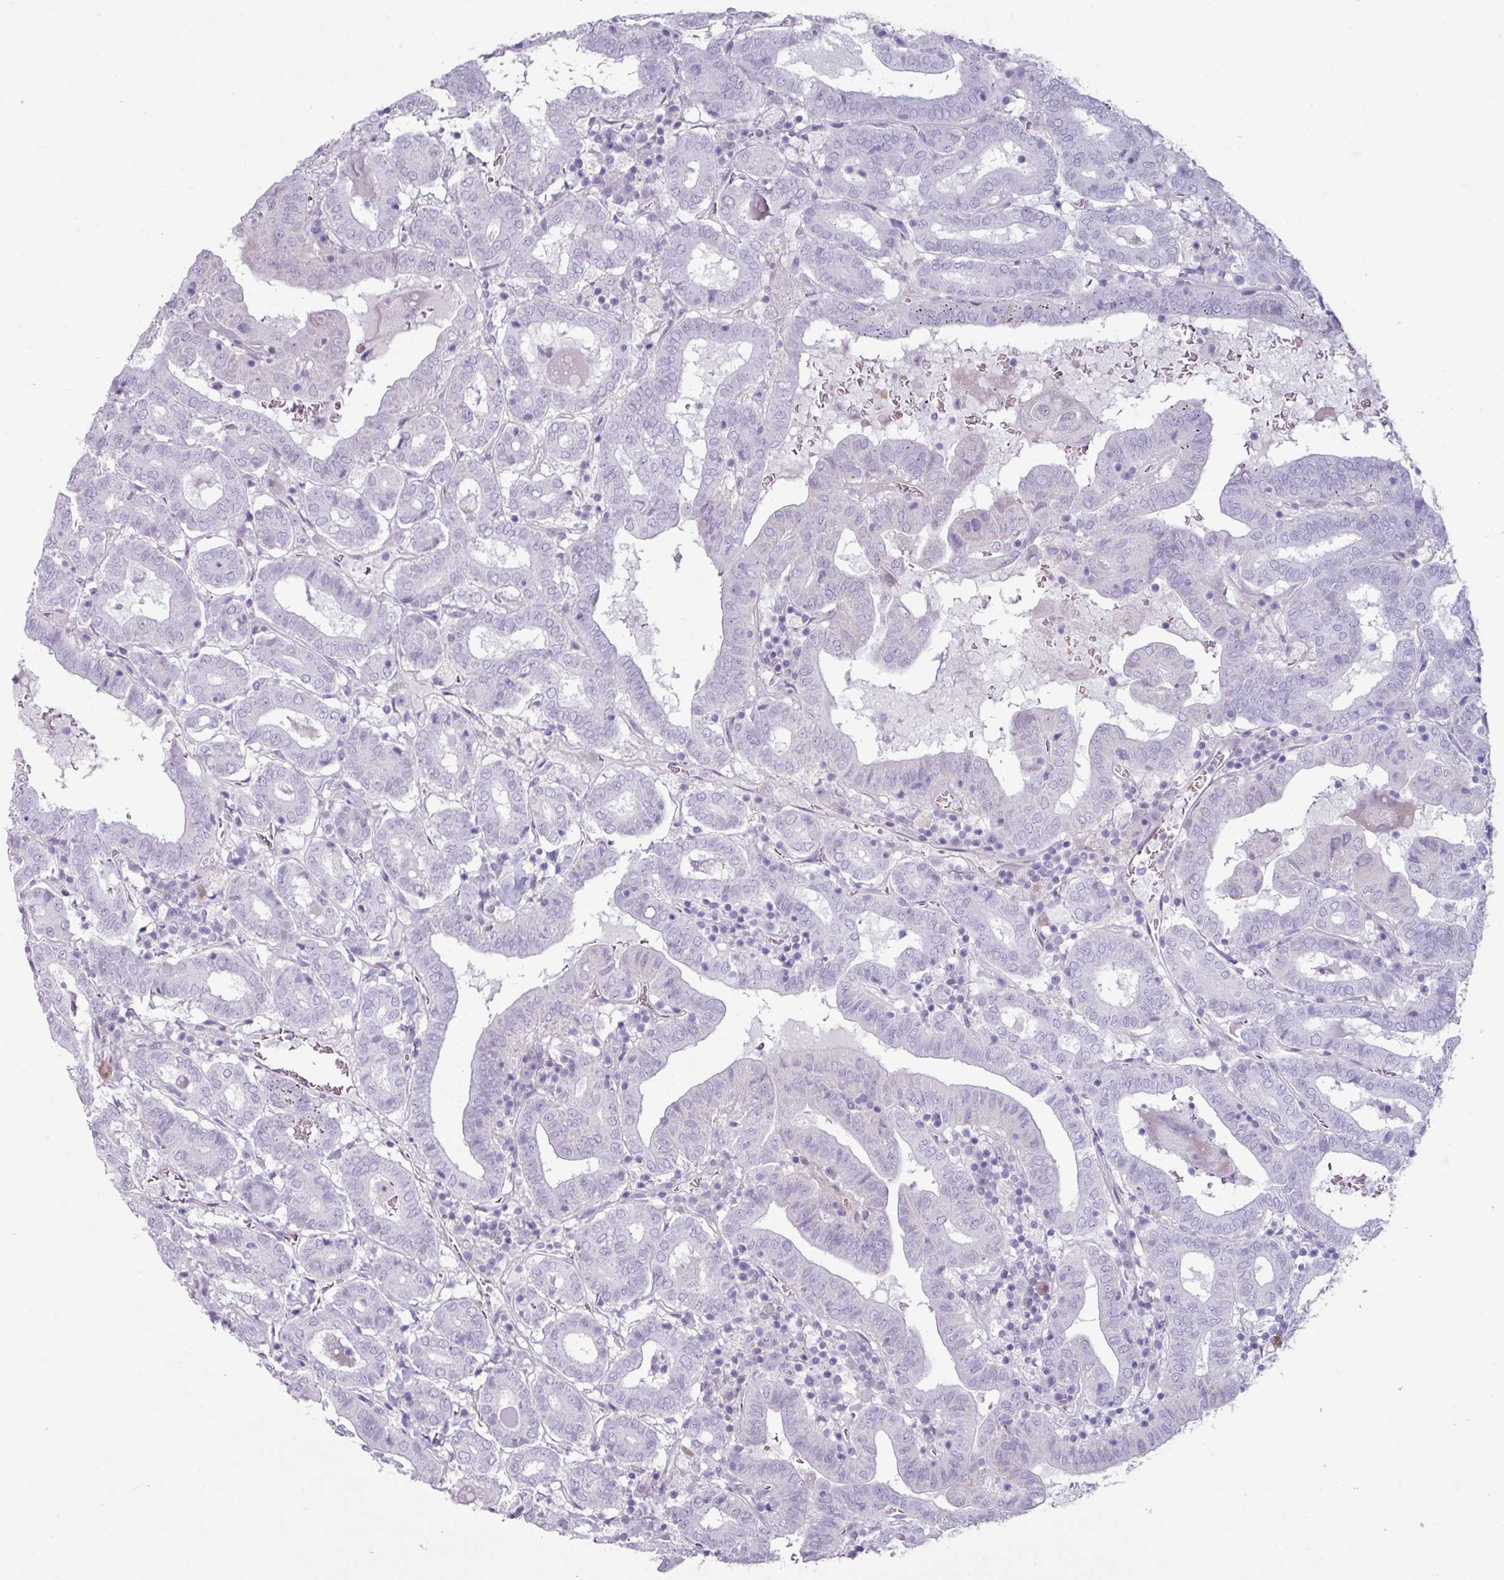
{"staining": {"intensity": "negative", "quantity": "none", "location": "none"}, "tissue": "thyroid cancer", "cell_type": "Tumor cells", "image_type": "cancer", "snomed": [{"axis": "morphology", "description": "Papillary adenocarcinoma, NOS"}, {"axis": "topography", "description": "Thyroid gland"}], "caption": "Tumor cells show no significant protein expression in papillary adenocarcinoma (thyroid).", "gene": "CLCA1", "patient": {"sex": "female", "age": 72}}